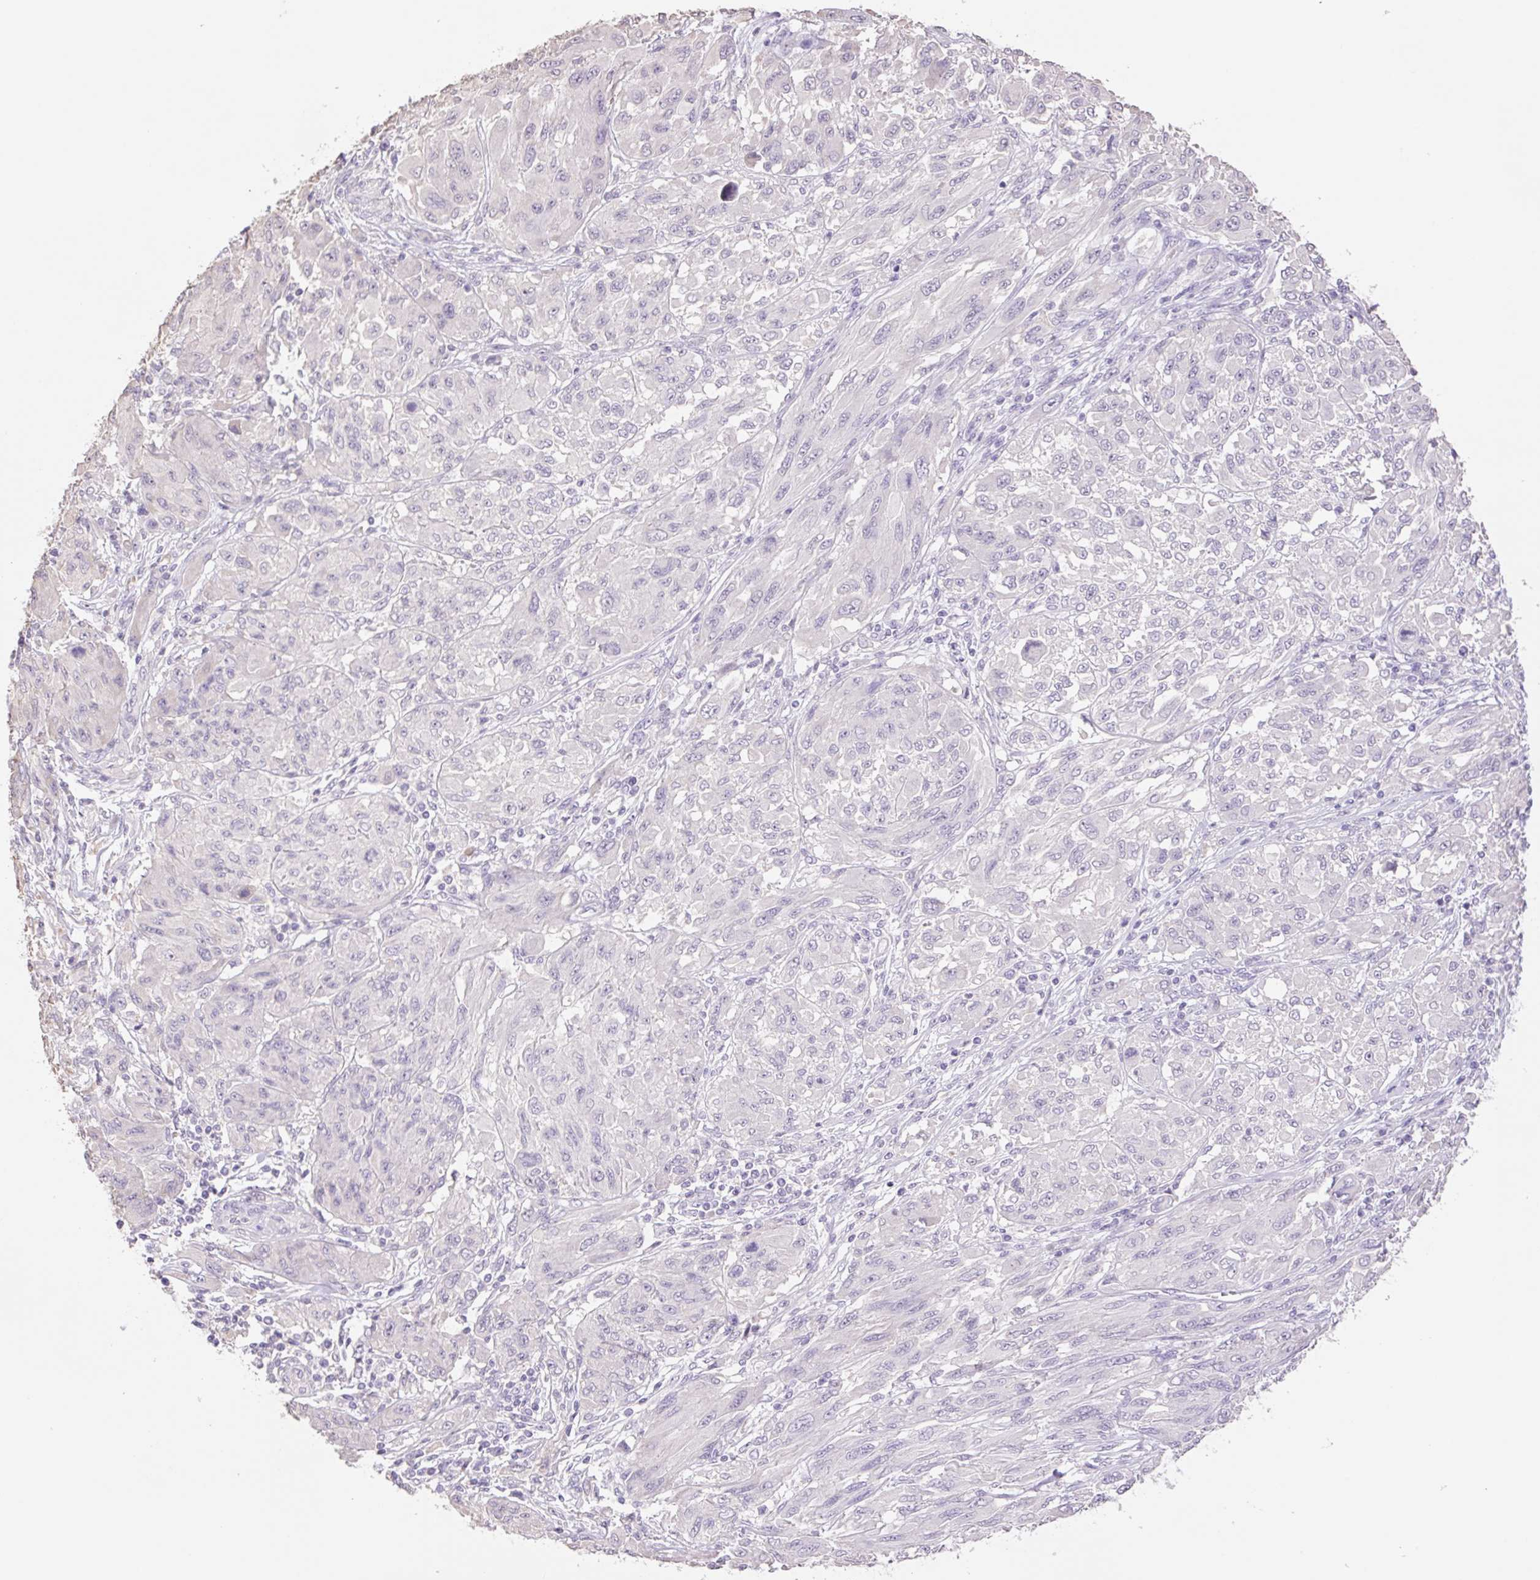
{"staining": {"intensity": "negative", "quantity": "none", "location": "none"}, "tissue": "melanoma", "cell_type": "Tumor cells", "image_type": "cancer", "snomed": [{"axis": "morphology", "description": "Malignant melanoma, NOS"}, {"axis": "topography", "description": "Skin"}], "caption": "High magnification brightfield microscopy of melanoma stained with DAB (brown) and counterstained with hematoxylin (blue): tumor cells show no significant positivity.", "gene": "HCRTR2", "patient": {"sex": "female", "age": 91}}